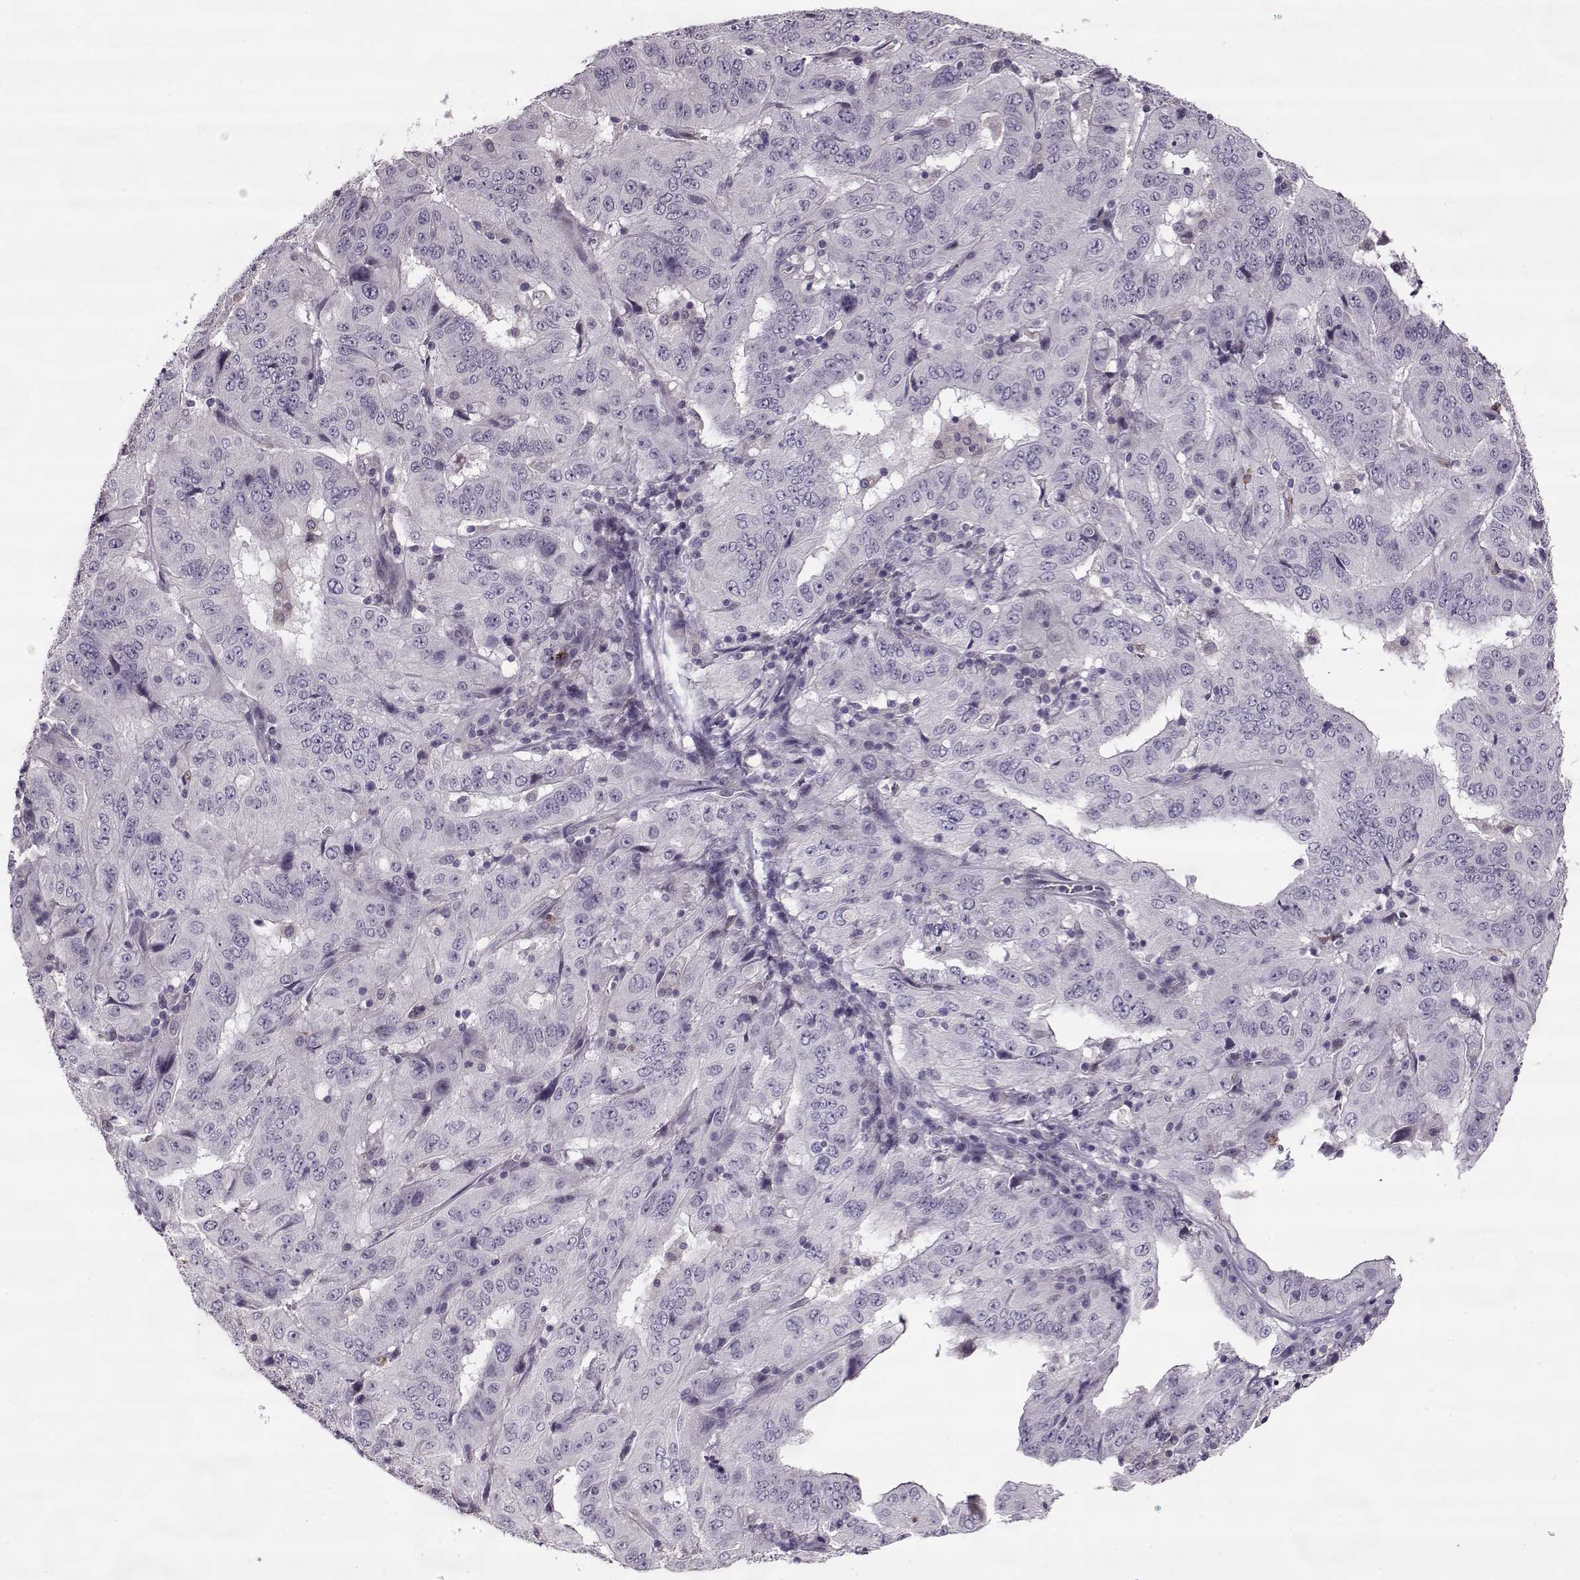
{"staining": {"intensity": "negative", "quantity": "none", "location": "none"}, "tissue": "pancreatic cancer", "cell_type": "Tumor cells", "image_type": "cancer", "snomed": [{"axis": "morphology", "description": "Adenocarcinoma, NOS"}, {"axis": "topography", "description": "Pancreas"}], "caption": "Tumor cells show no significant positivity in pancreatic cancer.", "gene": "ACOT11", "patient": {"sex": "male", "age": 63}}